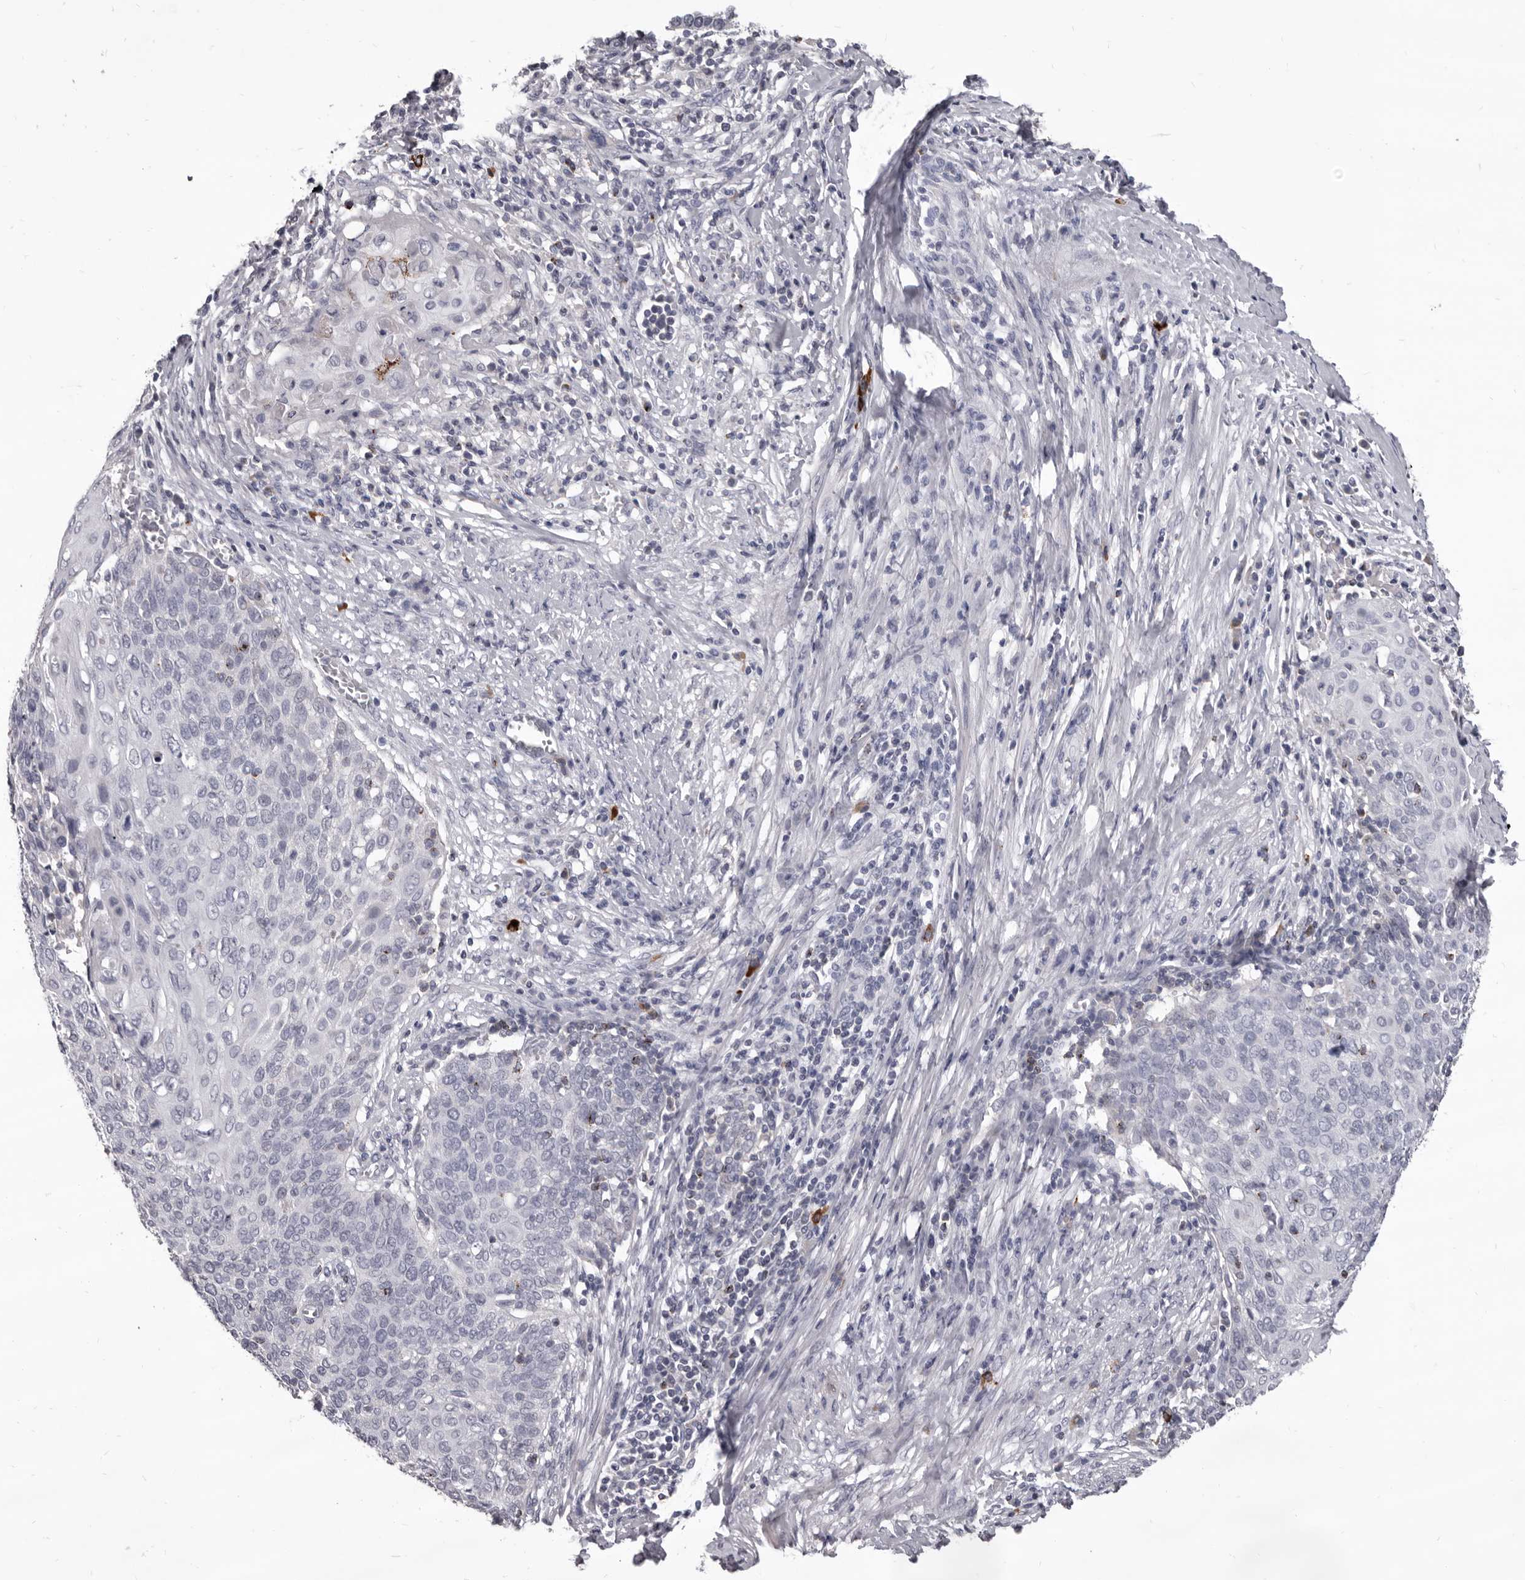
{"staining": {"intensity": "negative", "quantity": "none", "location": "none"}, "tissue": "cervical cancer", "cell_type": "Tumor cells", "image_type": "cancer", "snomed": [{"axis": "morphology", "description": "Squamous cell carcinoma, NOS"}, {"axis": "topography", "description": "Cervix"}], "caption": "Tumor cells show no significant staining in cervical cancer (squamous cell carcinoma).", "gene": "GZMH", "patient": {"sex": "female", "age": 39}}